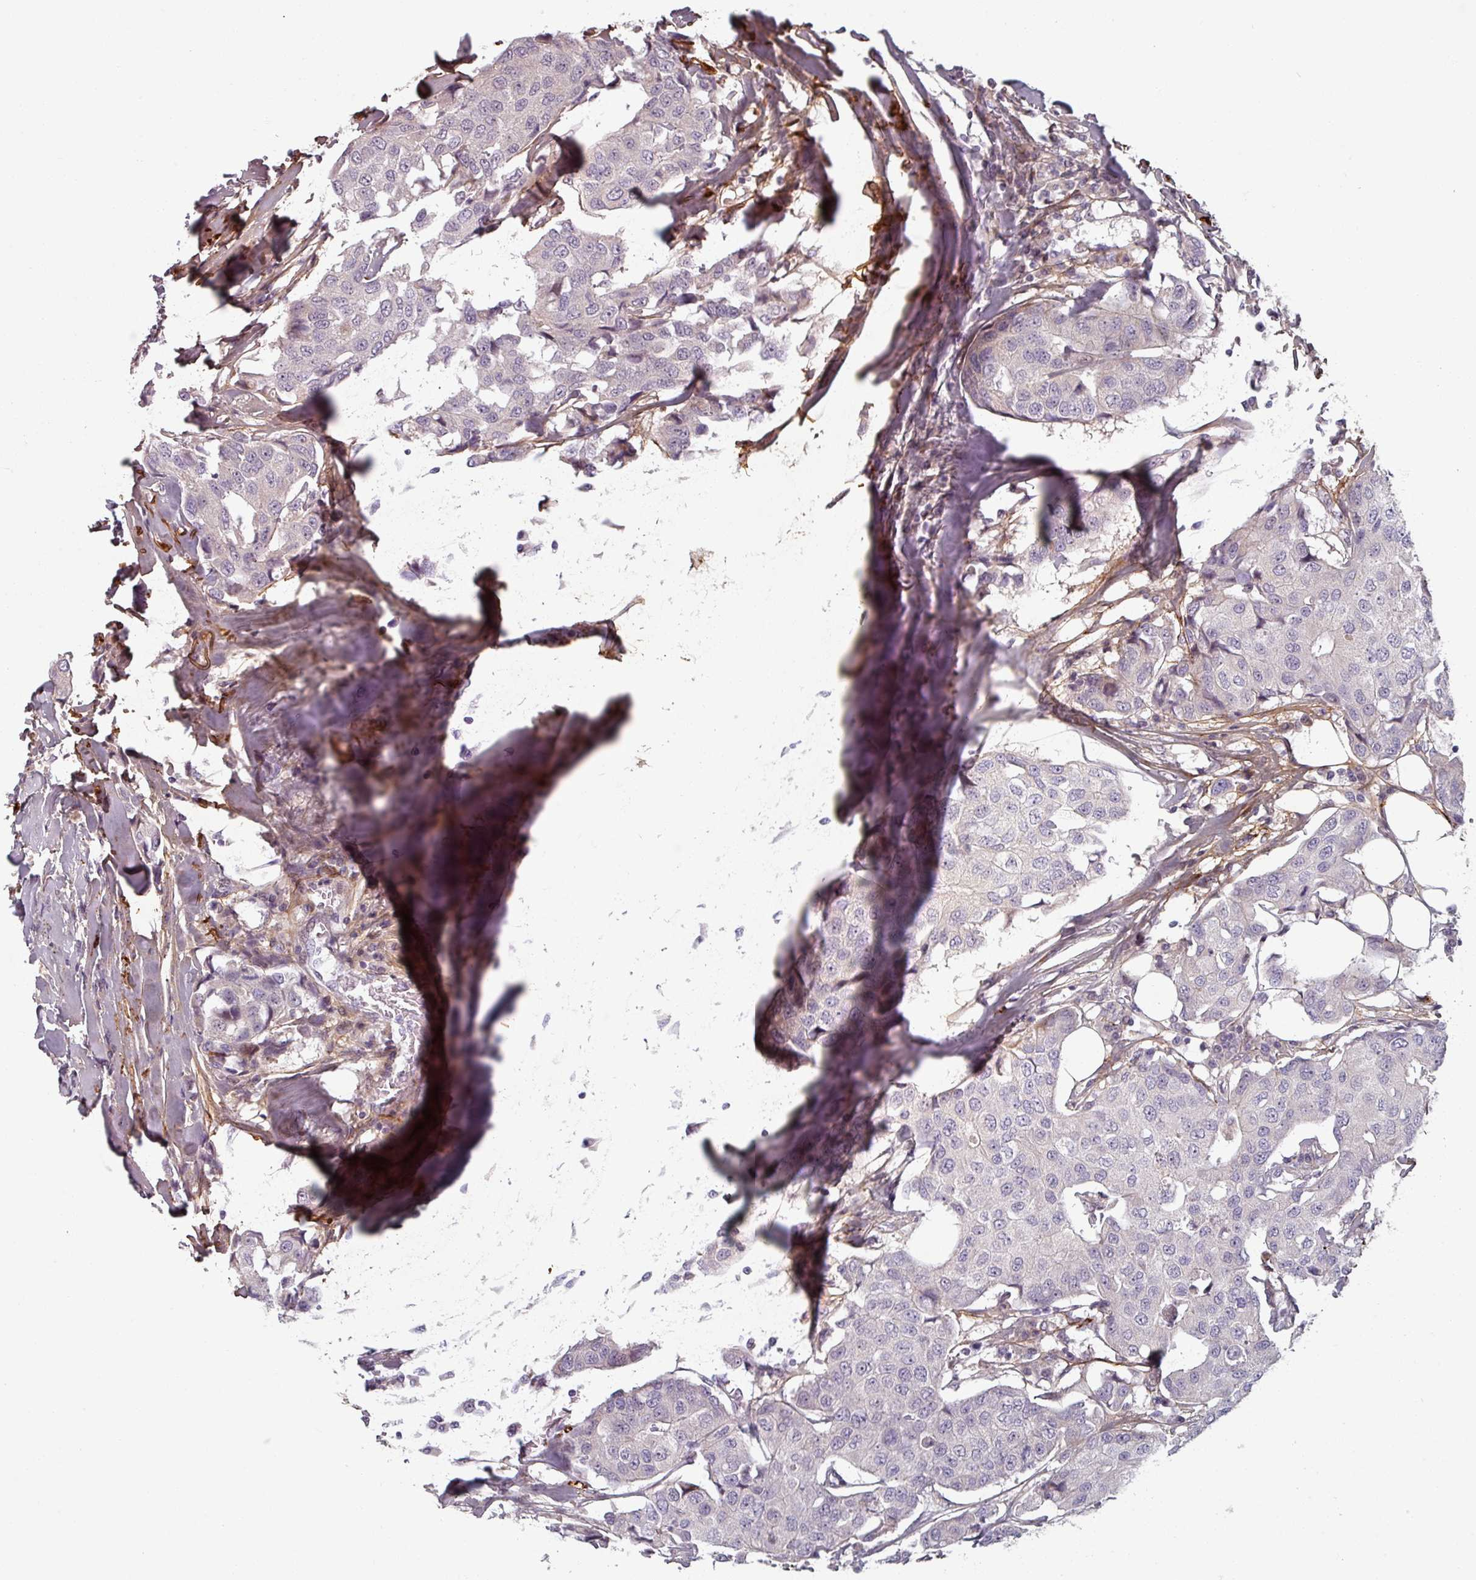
{"staining": {"intensity": "negative", "quantity": "none", "location": "none"}, "tissue": "breast cancer", "cell_type": "Tumor cells", "image_type": "cancer", "snomed": [{"axis": "morphology", "description": "Duct carcinoma"}, {"axis": "topography", "description": "Breast"}], "caption": "Breast intraductal carcinoma was stained to show a protein in brown. There is no significant expression in tumor cells.", "gene": "CYB5RL", "patient": {"sex": "female", "age": 80}}